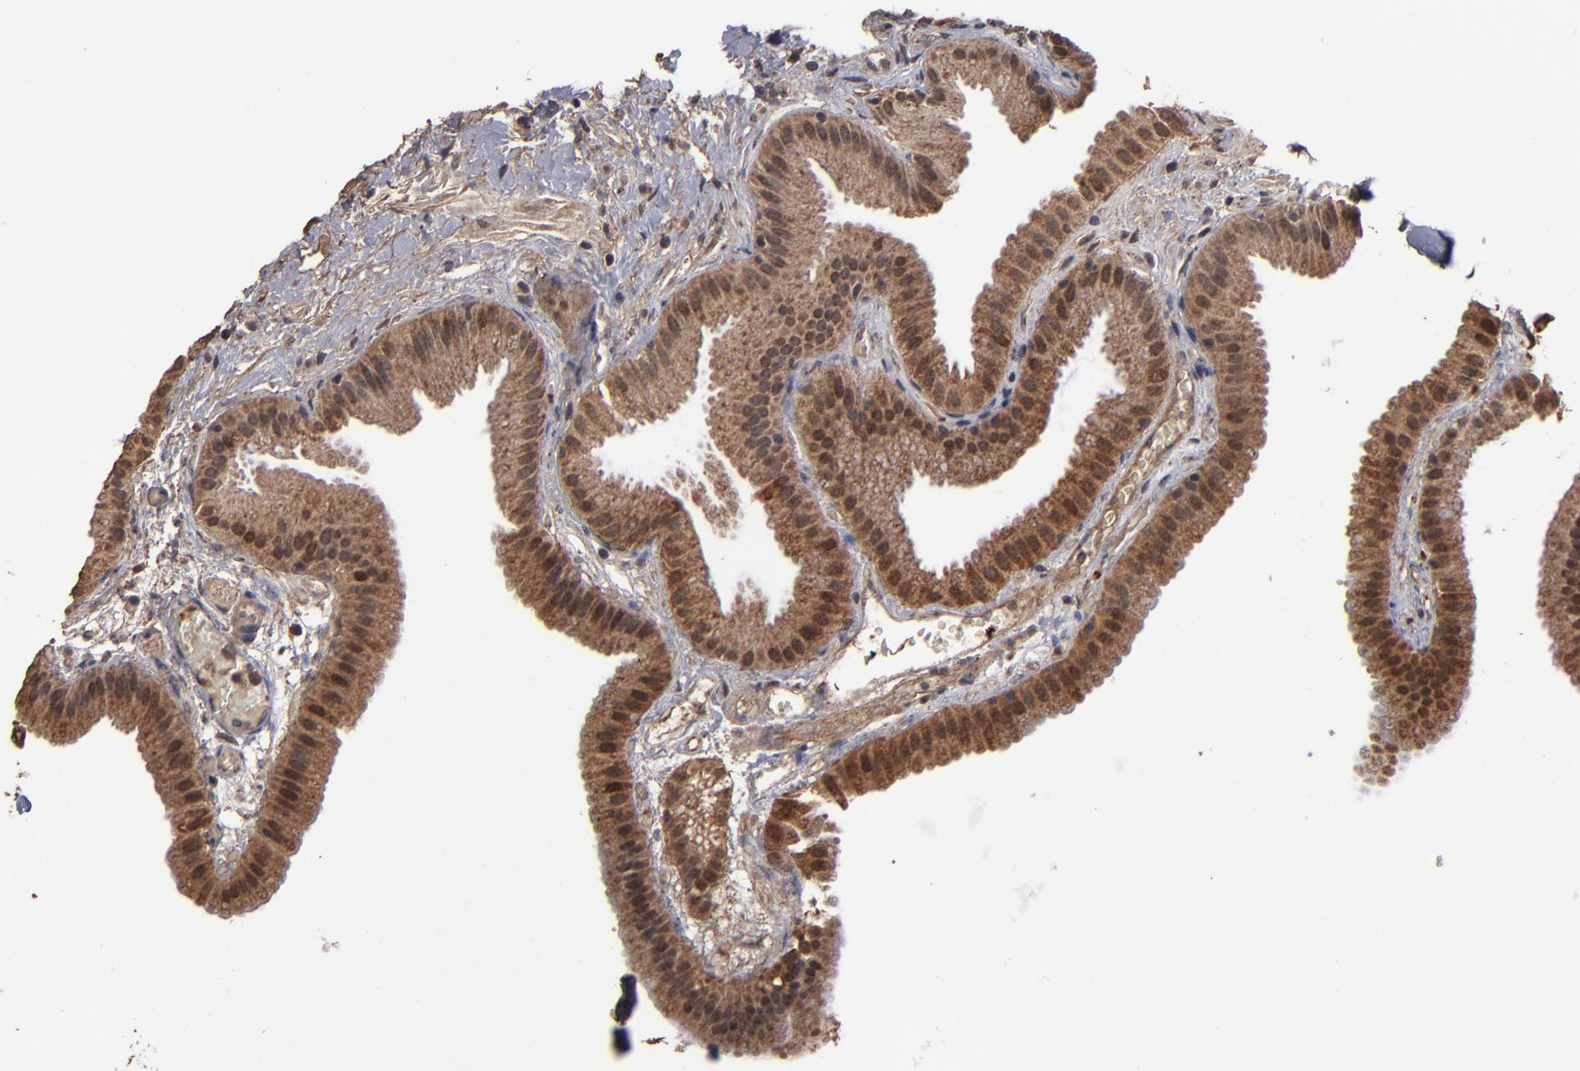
{"staining": {"intensity": "strong", "quantity": ">75%", "location": "cytoplasmic/membranous,nuclear"}, "tissue": "gallbladder", "cell_type": "Glandular cells", "image_type": "normal", "snomed": [{"axis": "morphology", "description": "Normal tissue, NOS"}, {"axis": "topography", "description": "Gallbladder"}], "caption": "Gallbladder stained for a protein reveals strong cytoplasmic/membranous,nuclear positivity in glandular cells. Ihc stains the protein of interest in brown and the nuclei are stained blue.", "gene": "NXF2B", "patient": {"sex": "female", "age": 63}}